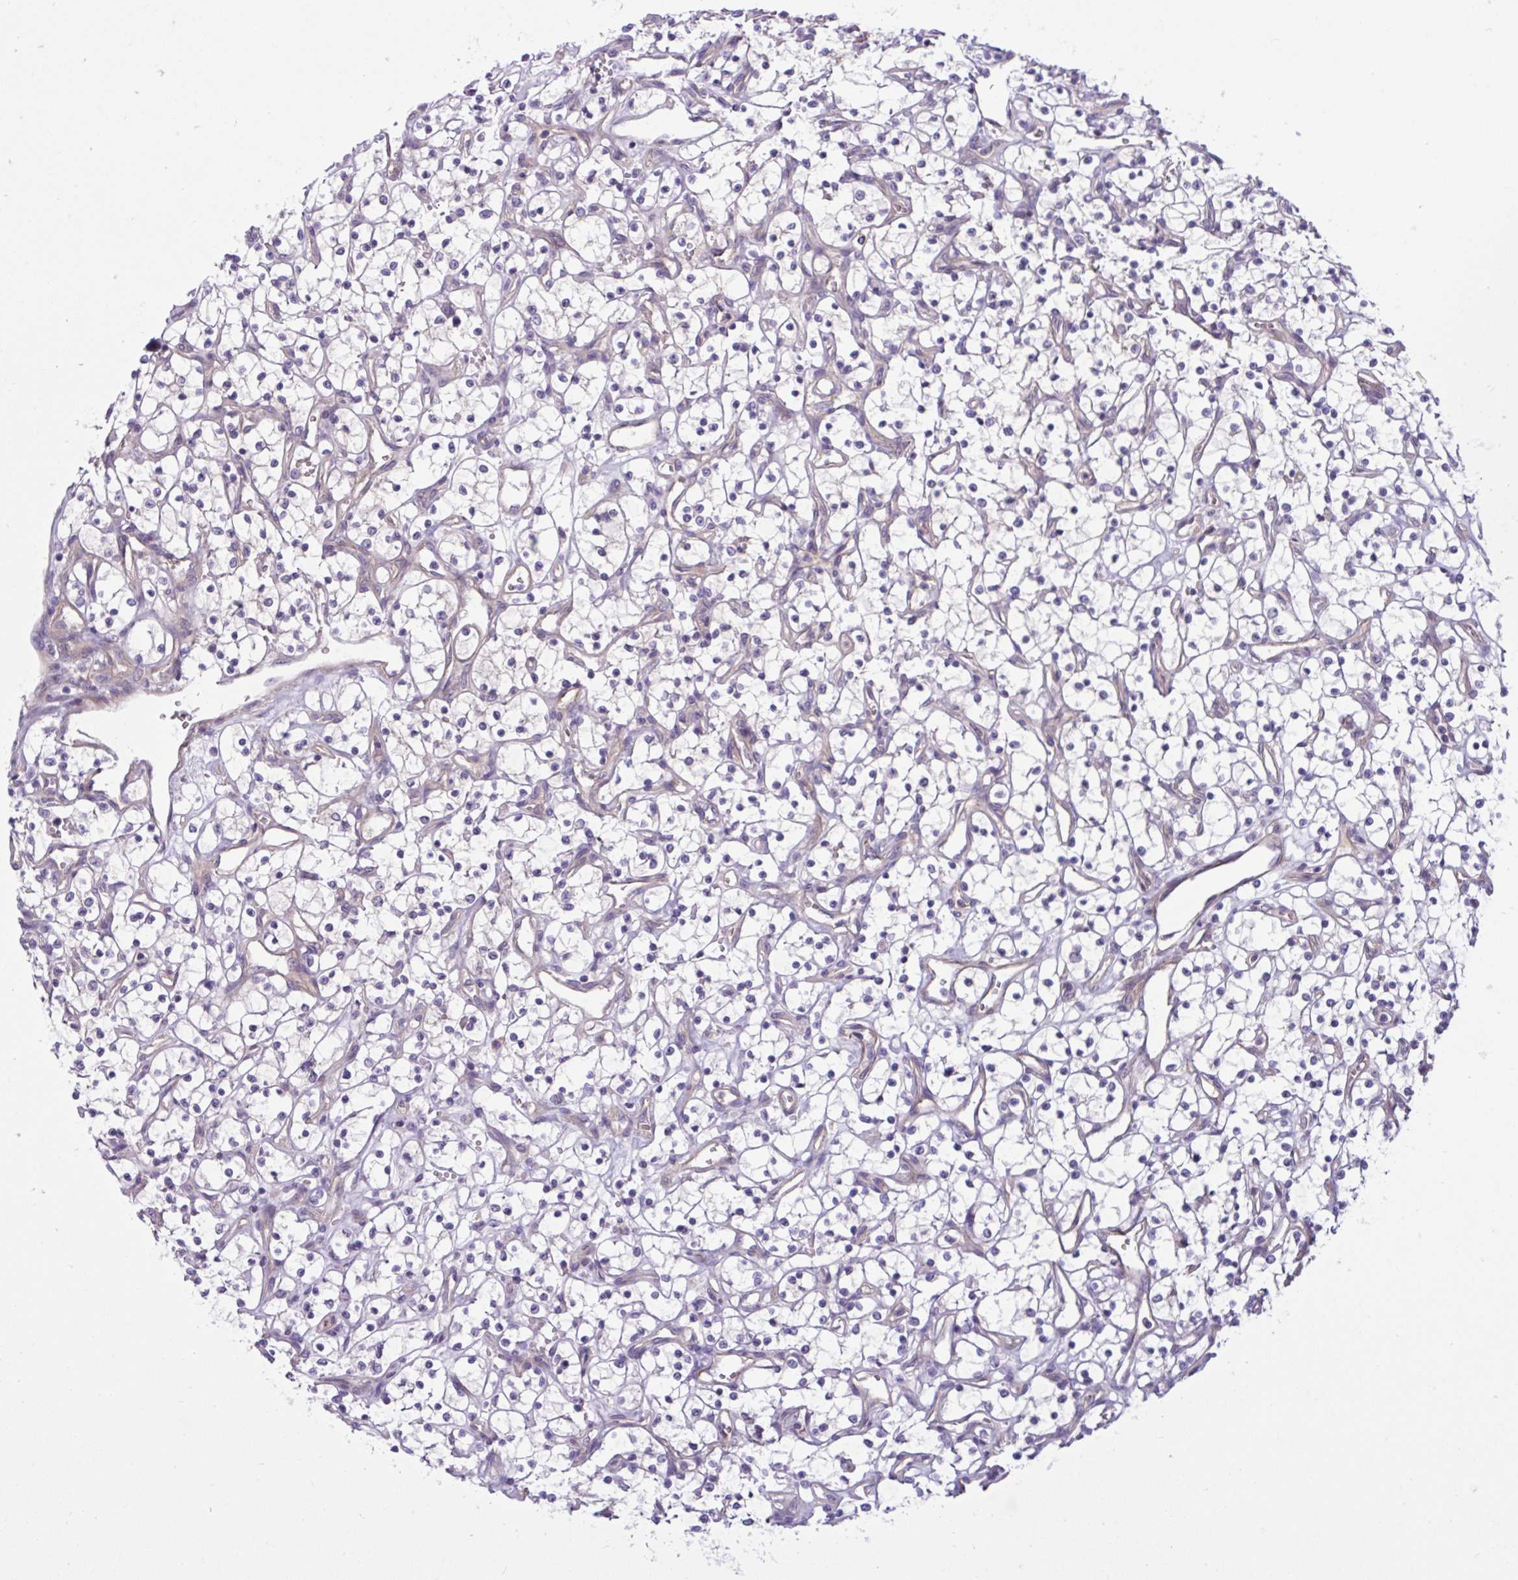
{"staining": {"intensity": "negative", "quantity": "none", "location": "none"}, "tissue": "renal cancer", "cell_type": "Tumor cells", "image_type": "cancer", "snomed": [{"axis": "morphology", "description": "Adenocarcinoma, NOS"}, {"axis": "topography", "description": "Kidney"}], "caption": "Immunohistochemical staining of adenocarcinoma (renal) shows no significant expression in tumor cells.", "gene": "TTC7B", "patient": {"sex": "female", "age": 69}}